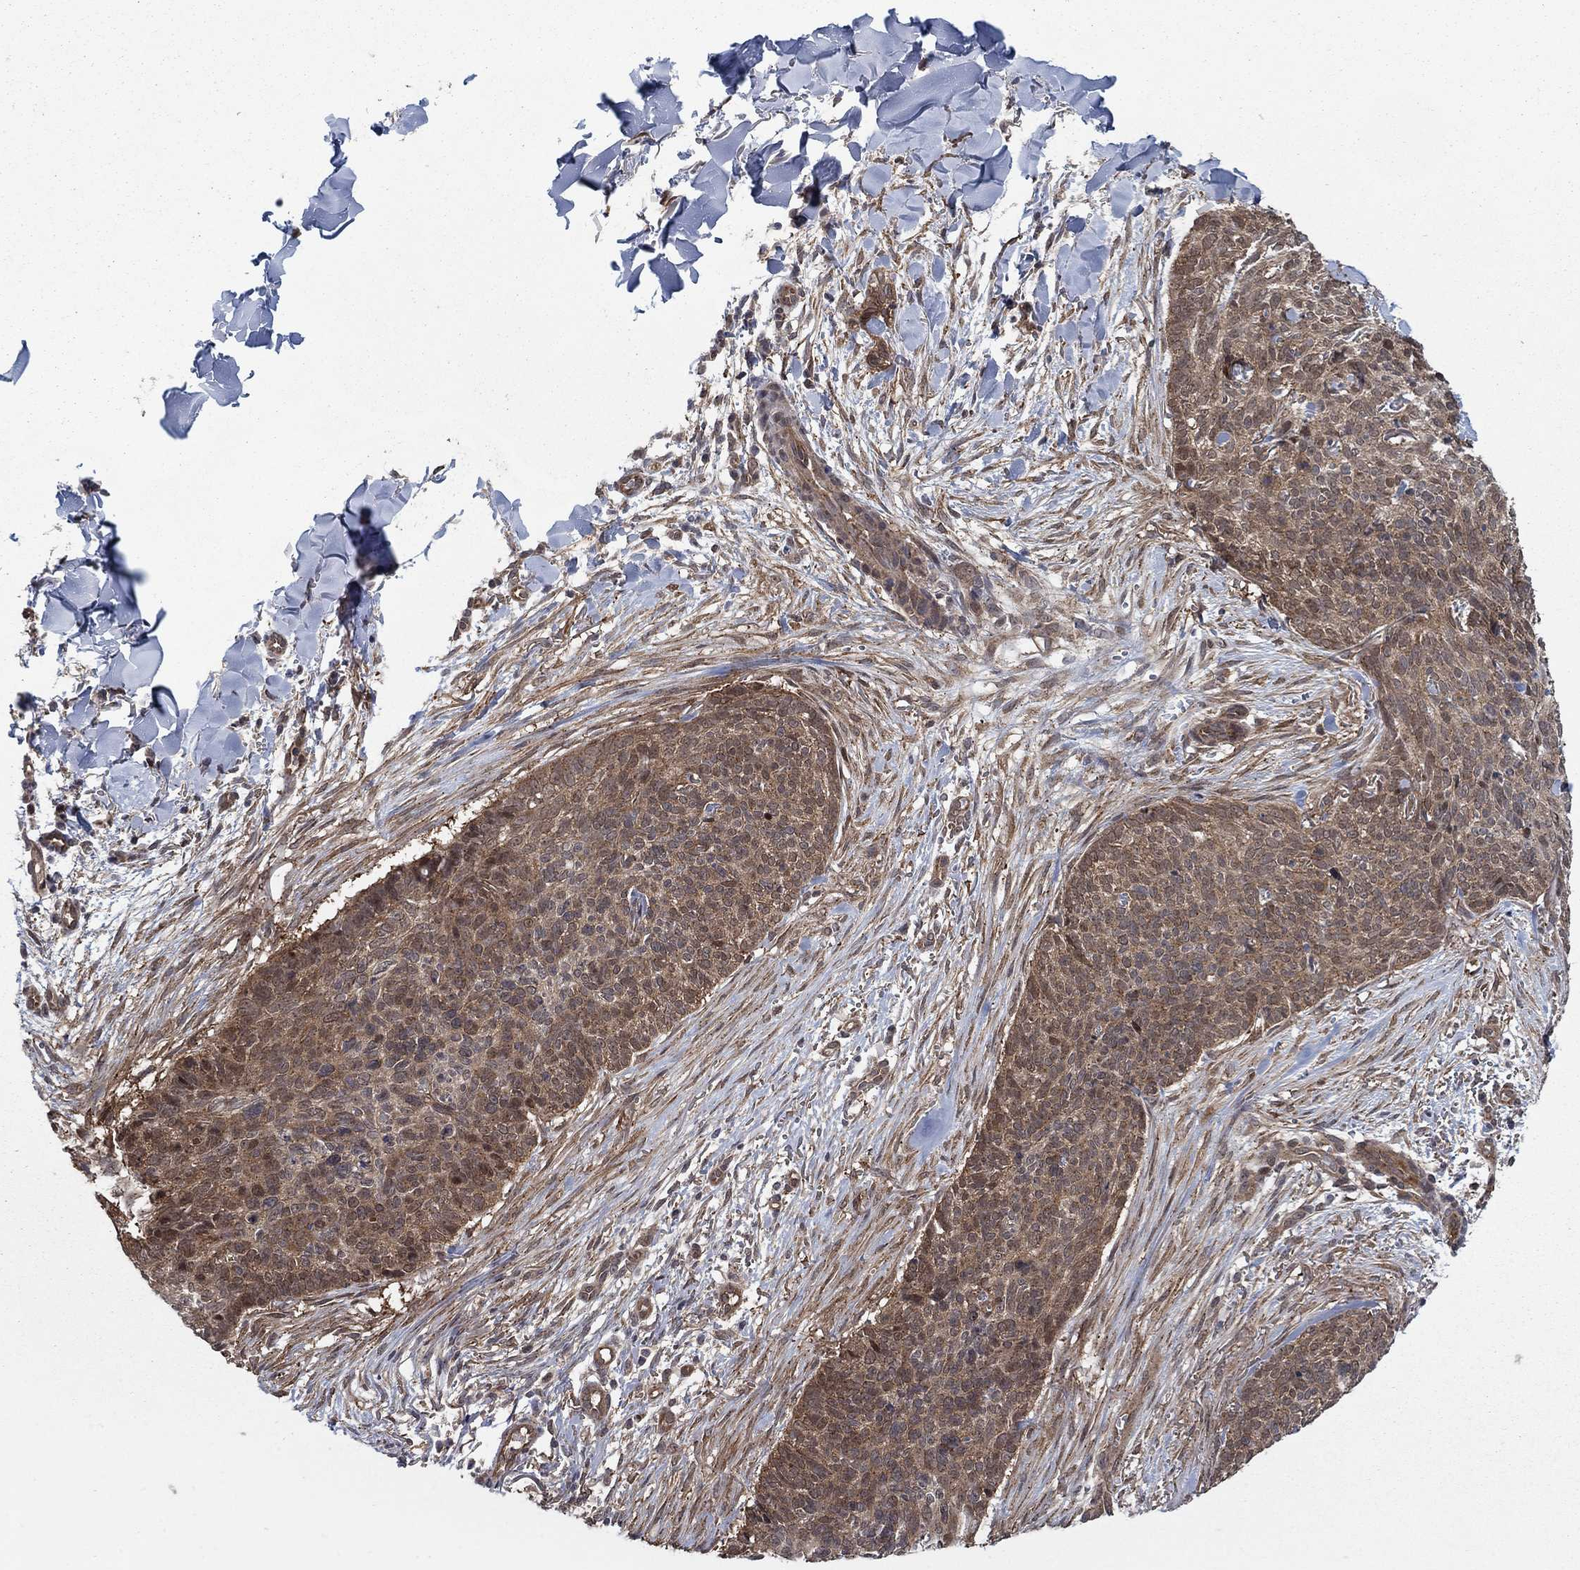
{"staining": {"intensity": "moderate", "quantity": "25%-75%", "location": "cytoplasmic/membranous,nuclear"}, "tissue": "skin cancer", "cell_type": "Tumor cells", "image_type": "cancer", "snomed": [{"axis": "morphology", "description": "Basal cell carcinoma"}, {"axis": "topography", "description": "Skin"}], "caption": "Skin cancer stained with IHC displays moderate cytoplasmic/membranous and nuclear positivity in about 25%-75% of tumor cells.", "gene": "SH3RF1", "patient": {"sex": "male", "age": 64}}